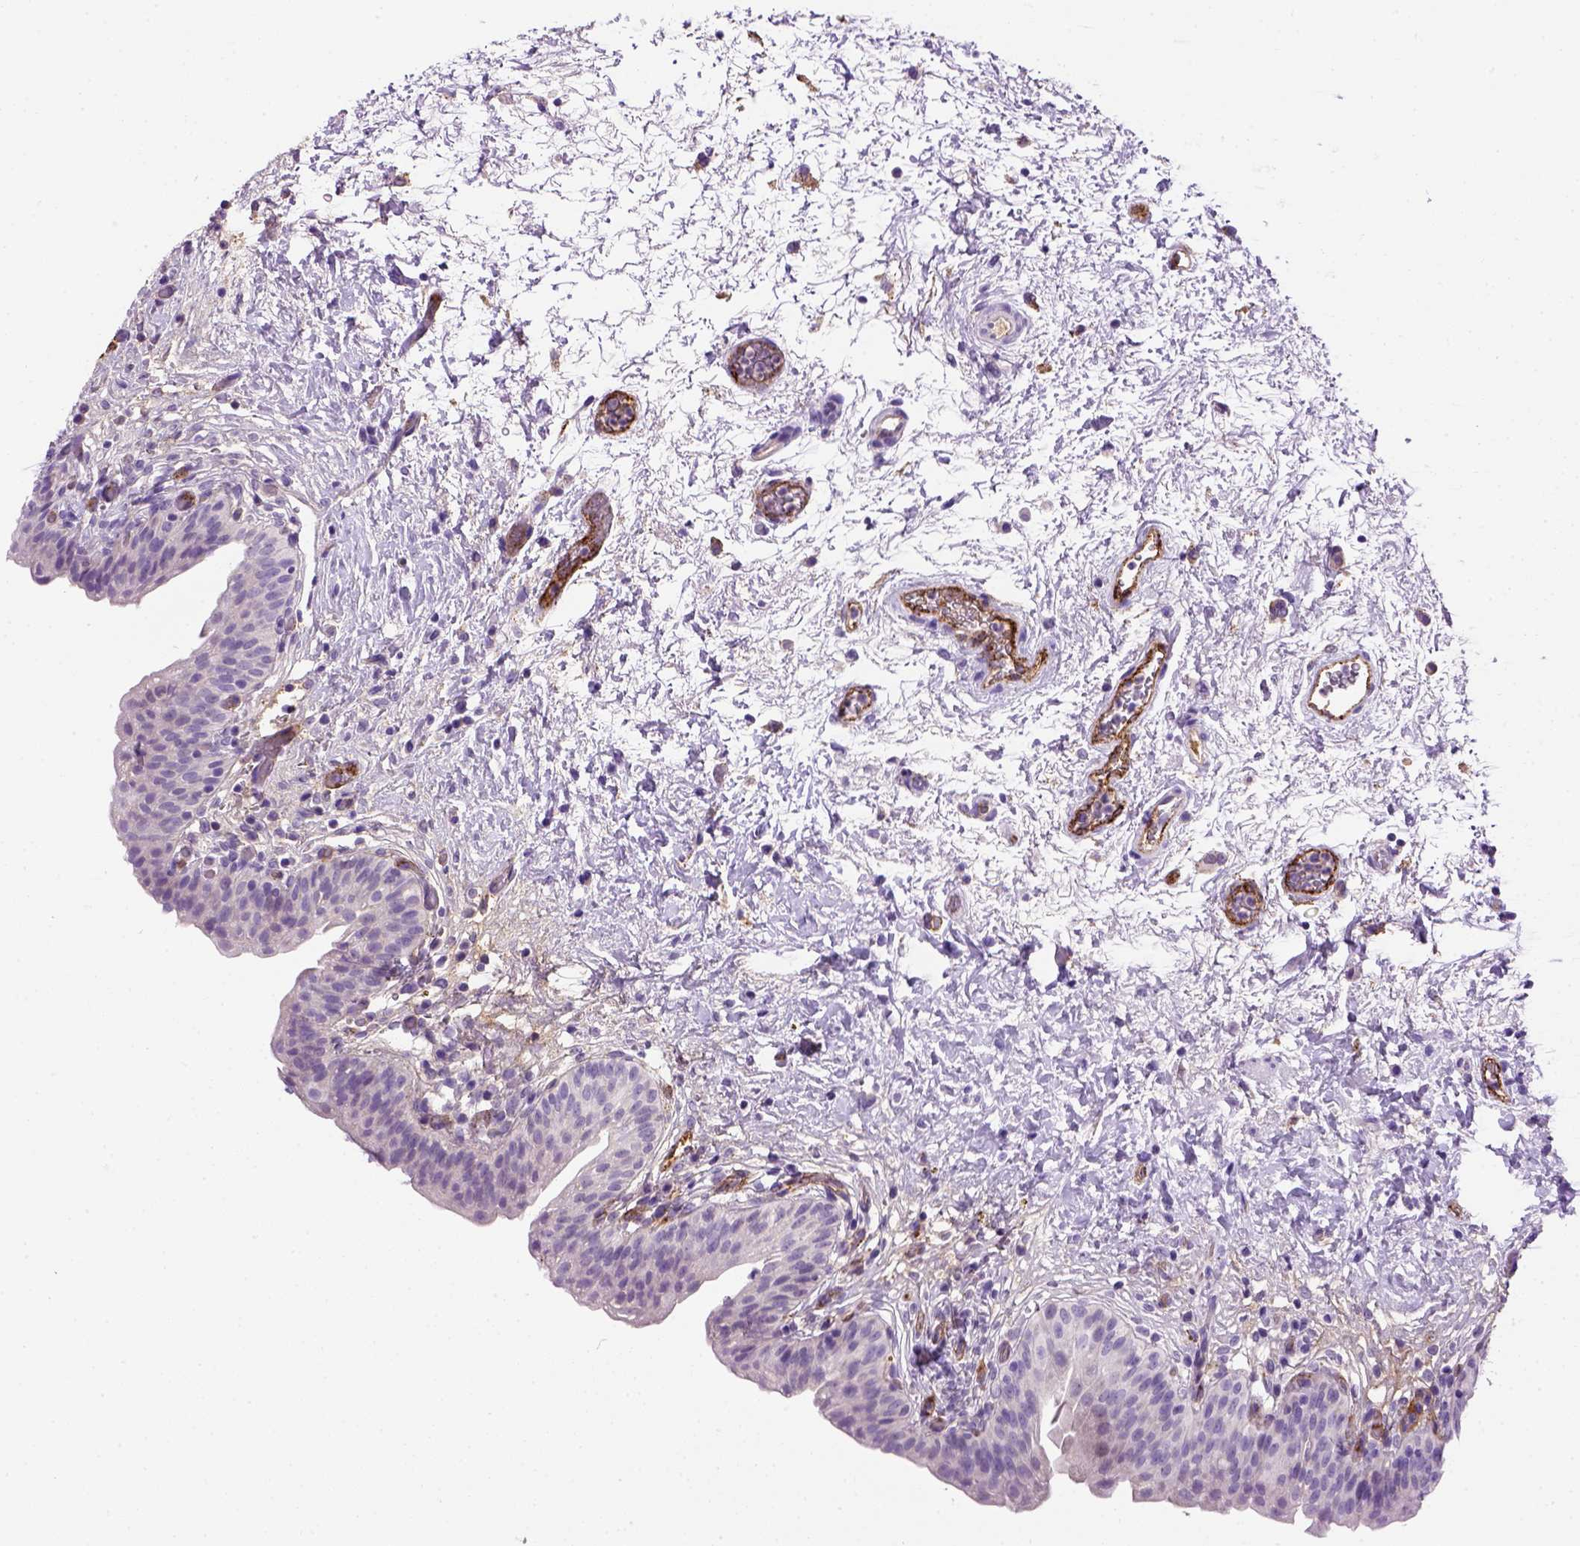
{"staining": {"intensity": "negative", "quantity": "none", "location": "none"}, "tissue": "urinary bladder", "cell_type": "Urothelial cells", "image_type": "normal", "snomed": [{"axis": "morphology", "description": "Normal tissue, NOS"}, {"axis": "topography", "description": "Urinary bladder"}], "caption": "IHC photomicrograph of benign human urinary bladder stained for a protein (brown), which reveals no expression in urothelial cells.", "gene": "VWF", "patient": {"sex": "male", "age": 69}}